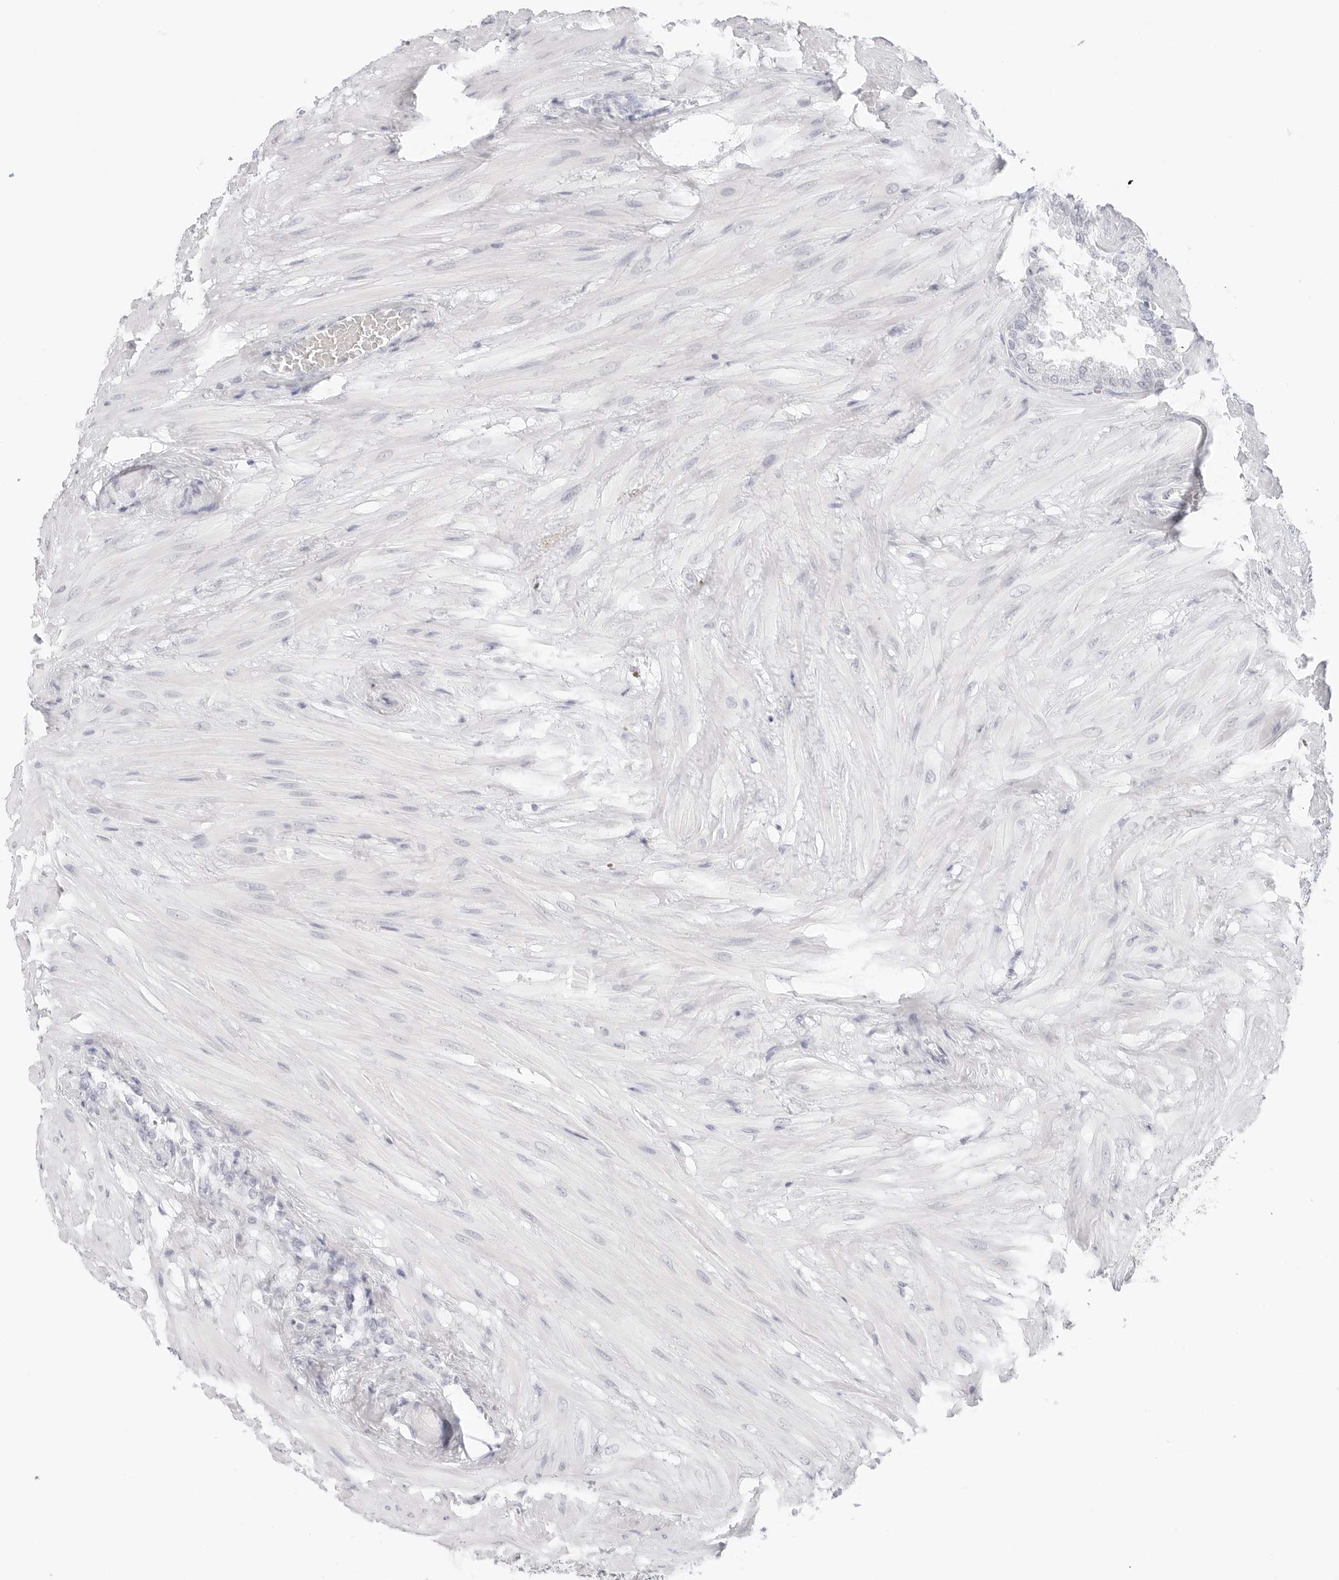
{"staining": {"intensity": "negative", "quantity": "none", "location": "none"}, "tissue": "seminal vesicle", "cell_type": "Glandular cells", "image_type": "normal", "snomed": [{"axis": "morphology", "description": "Normal tissue, NOS"}, {"axis": "topography", "description": "Seminal veicle"}], "caption": "Immunohistochemistry (IHC) of benign seminal vesicle displays no expression in glandular cells.", "gene": "HMGCS2", "patient": {"sex": "male", "age": 46}}